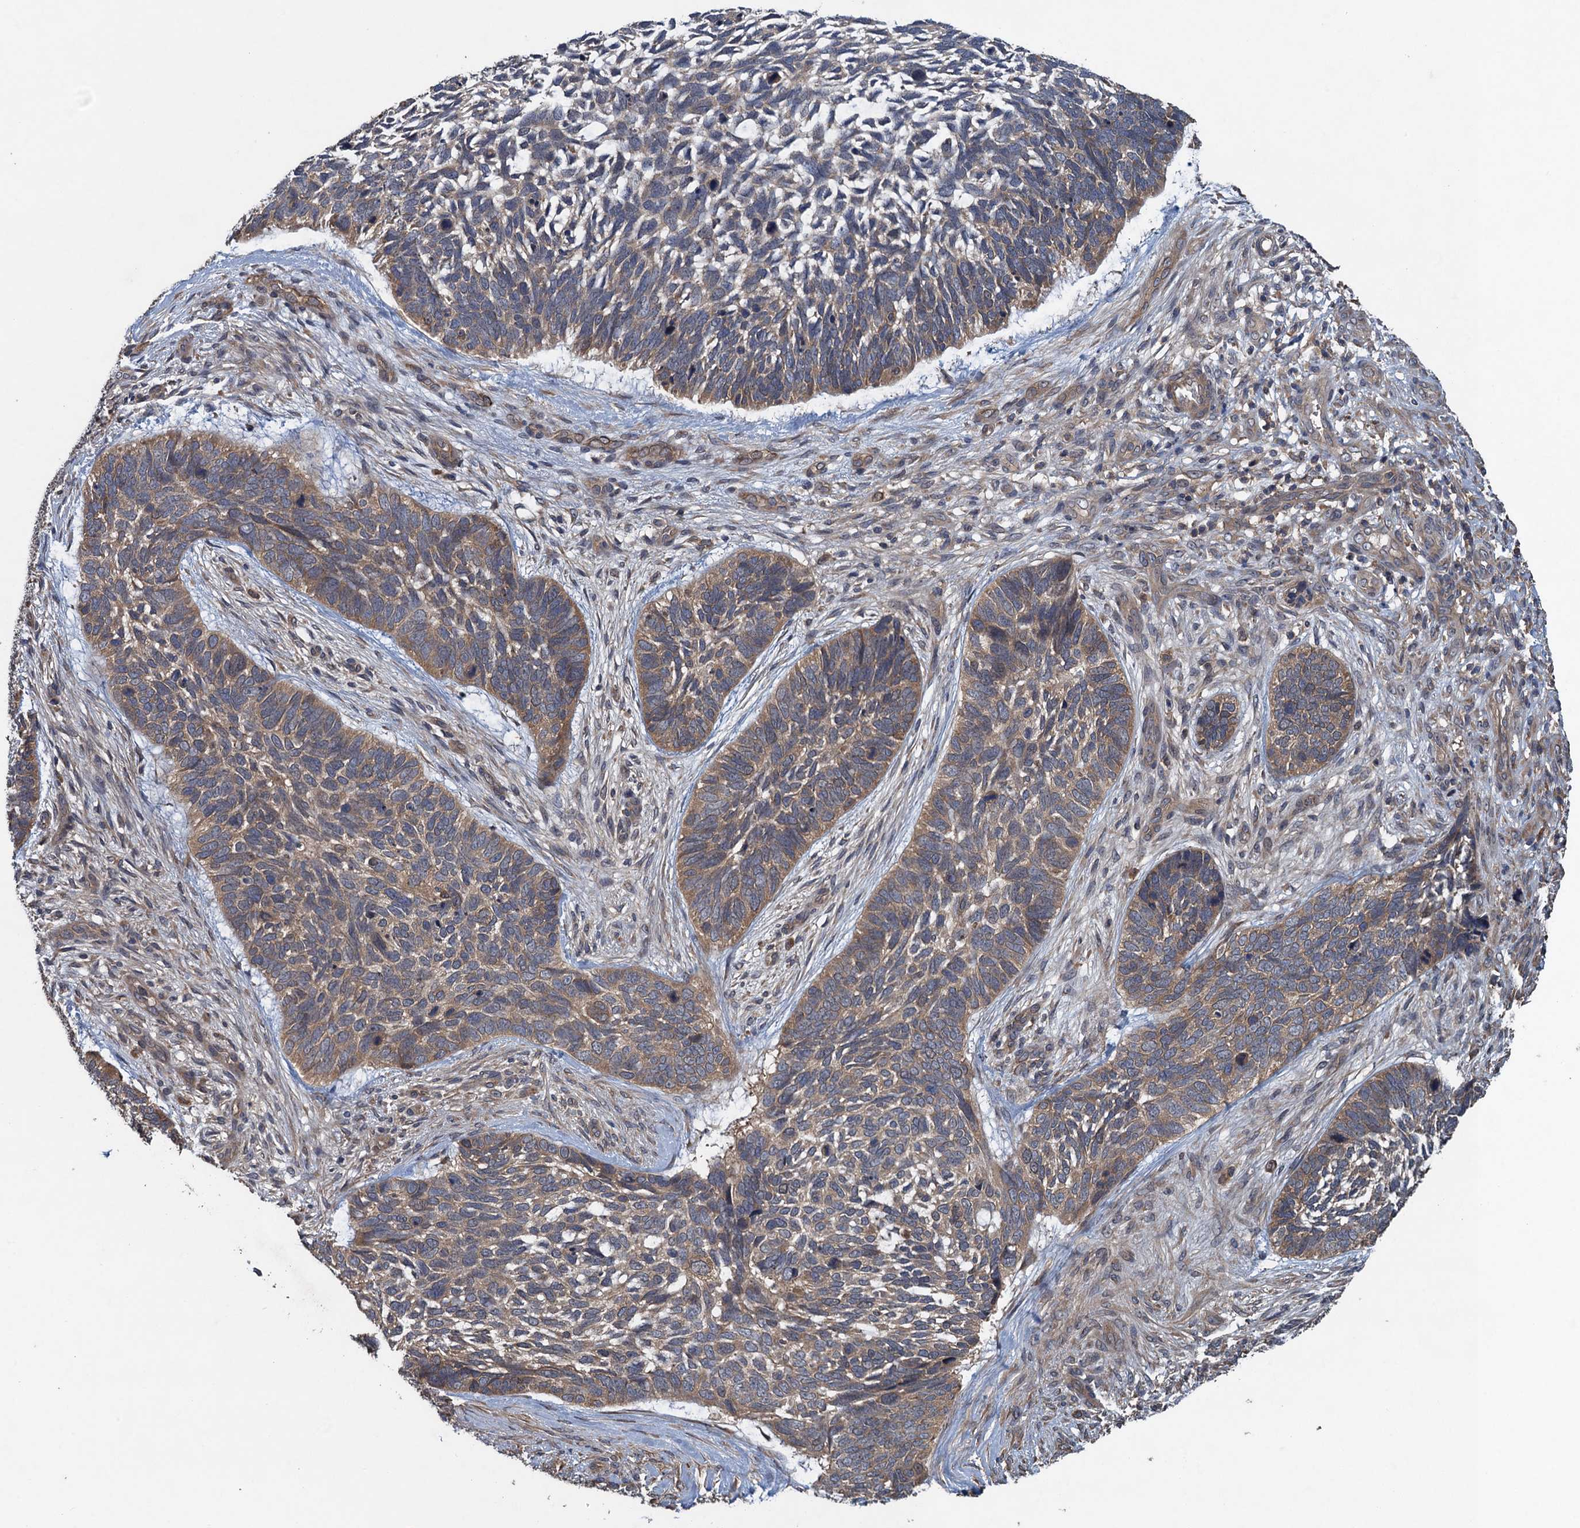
{"staining": {"intensity": "moderate", "quantity": "25%-75%", "location": "cytoplasmic/membranous"}, "tissue": "skin cancer", "cell_type": "Tumor cells", "image_type": "cancer", "snomed": [{"axis": "morphology", "description": "Basal cell carcinoma"}, {"axis": "topography", "description": "Skin"}], "caption": "A micrograph of human skin cancer (basal cell carcinoma) stained for a protein demonstrates moderate cytoplasmic/membranous brown staining in tumor cells. The protein is stained brown, and the nuclei are stained in blue (DAB (3,3'-diaminobenzidine) IHC with brightfield microscopy, high magnification).", "gene": "CNTN5", "patient": {"sex": "male", "age": 88}}